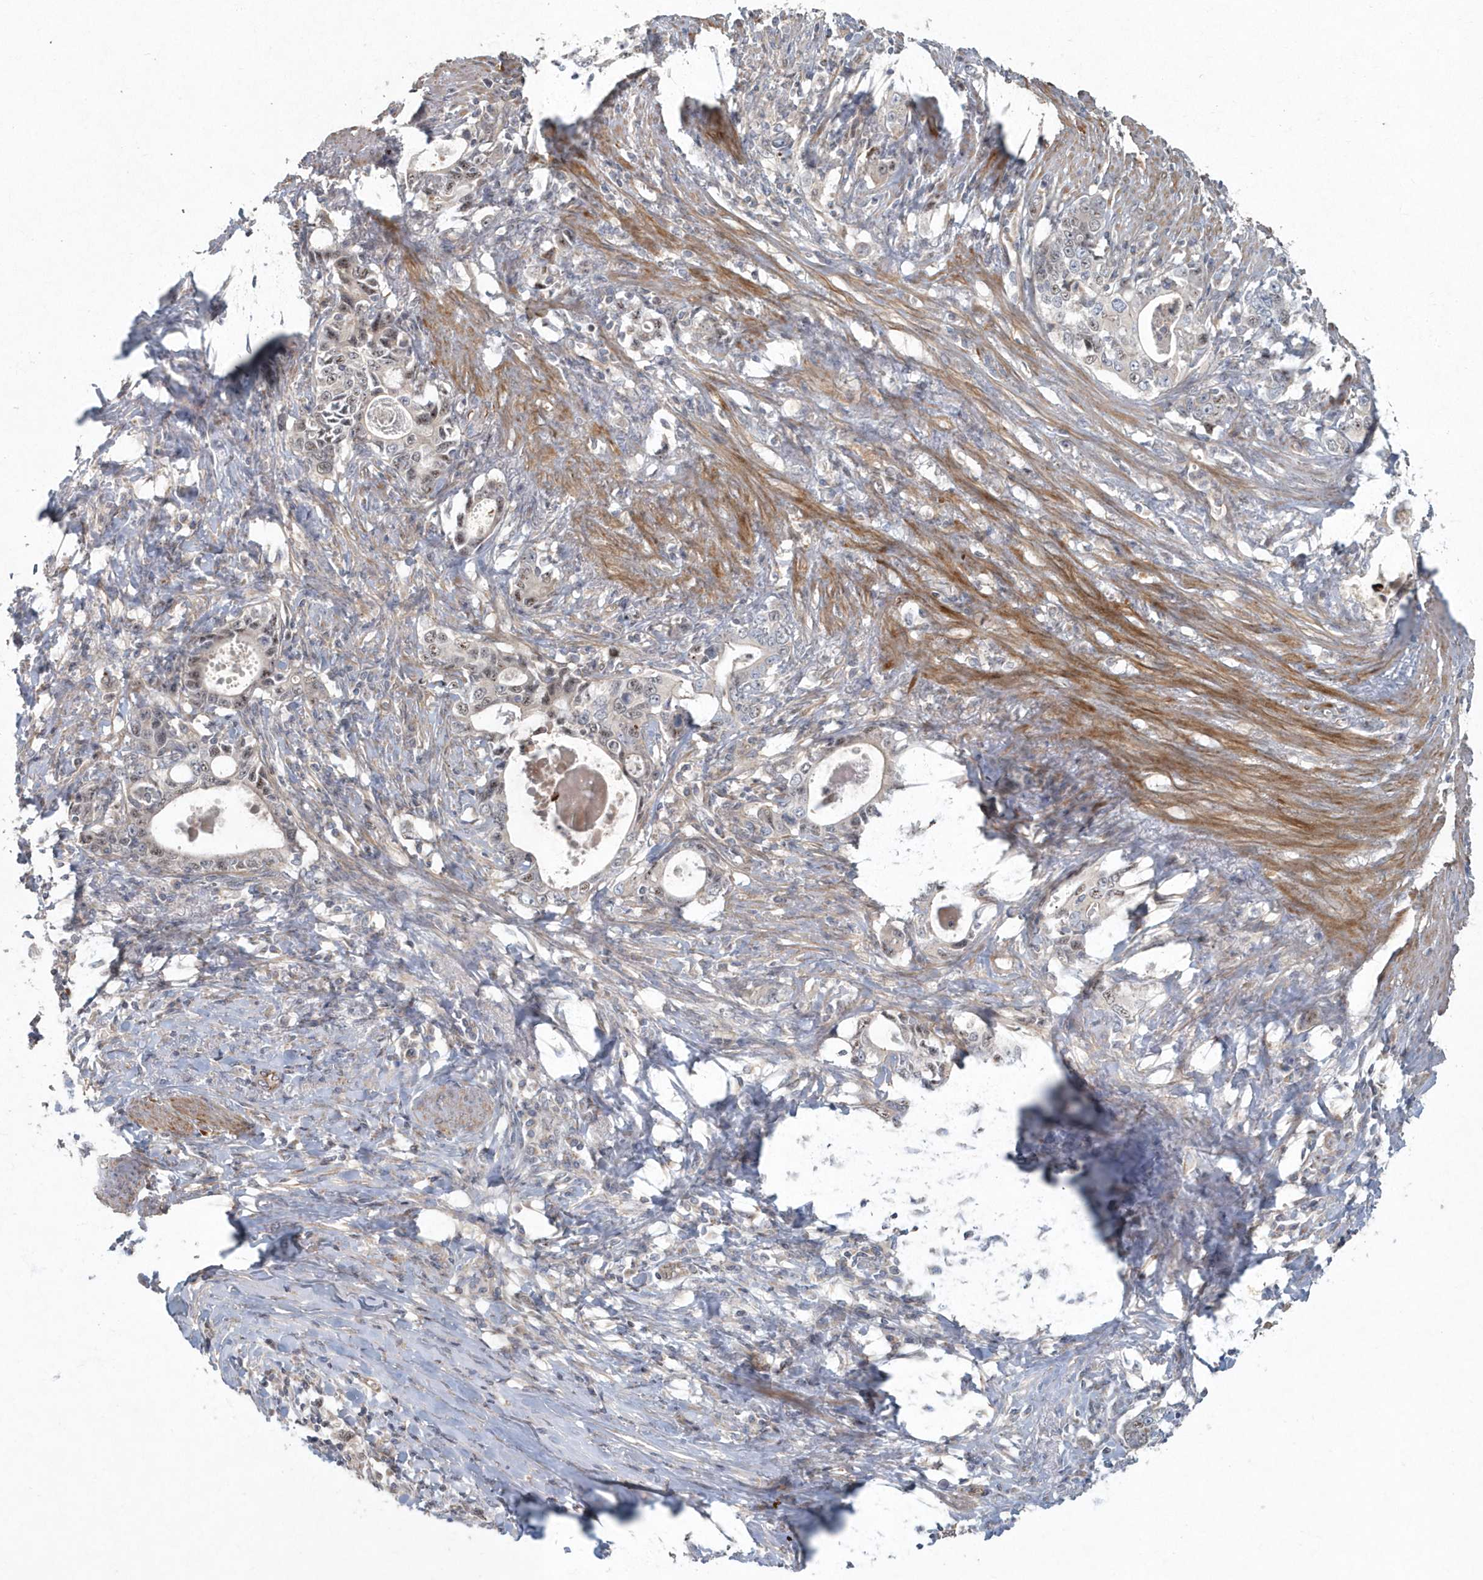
{"staining": {"intensity": "weak", "quantity": "25%-75%", "location": "nuclear"}, "tissue": "stomach cancer", "cell_type": "Tumor cells", "image_type": "cancer", "snomed": [{"axis": "morphology", "description": "Adenocarcinoma, NOS"}, {"axis": "topography", "description": "Stomach, lower"}], "caption": "Immunohistochemical staining of human stomach cancer (adenocarcinoma) exhibits weak nuclear protein staining in approximately 25%-75% of tumor cells. (Brightfield microscopy of DAB IHC at high magnification).", "gene": "ARHGEF38", "patient": {"sex": "female", "age": 72}}